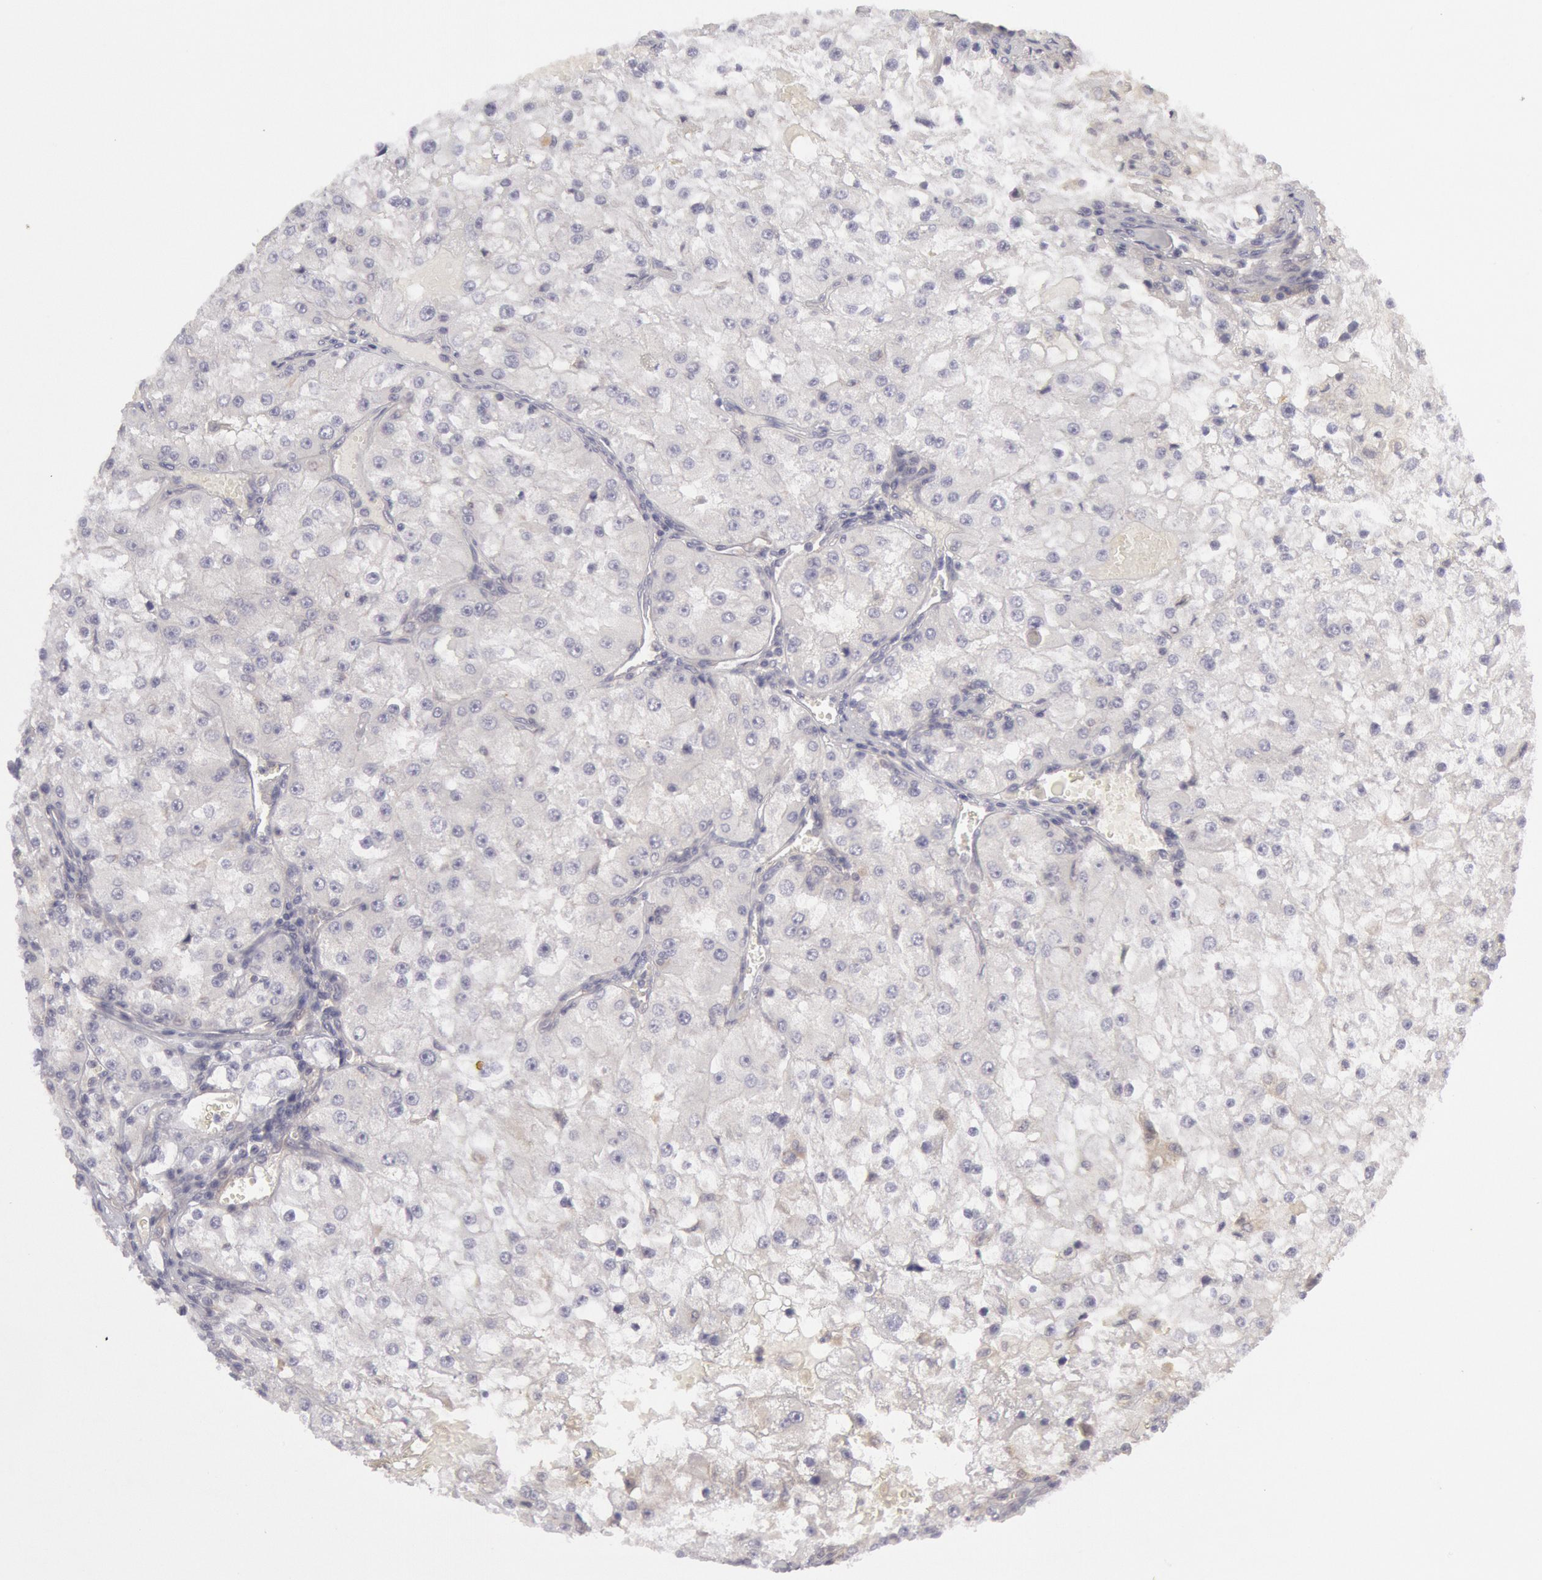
{"staining": {"intensity": "negative", "quantity": "none", "location": "none"}, "tissue": "renal cancer", "cell_type": "Tumor cells", "image_type": "cancer", "snomed": [{"axis": "morphology", "description": "Adenocarcinoma, NOS"}, {"axis": "topography", "description": "Kidney"}], "caption": "DAB immunohistochemical staining of human renal cancer (adenocarcinoma) demonstrates no significant positivity in tumor cells.", "gene": "IKBKB", "patient": {"sex": "female", "age": 74}}